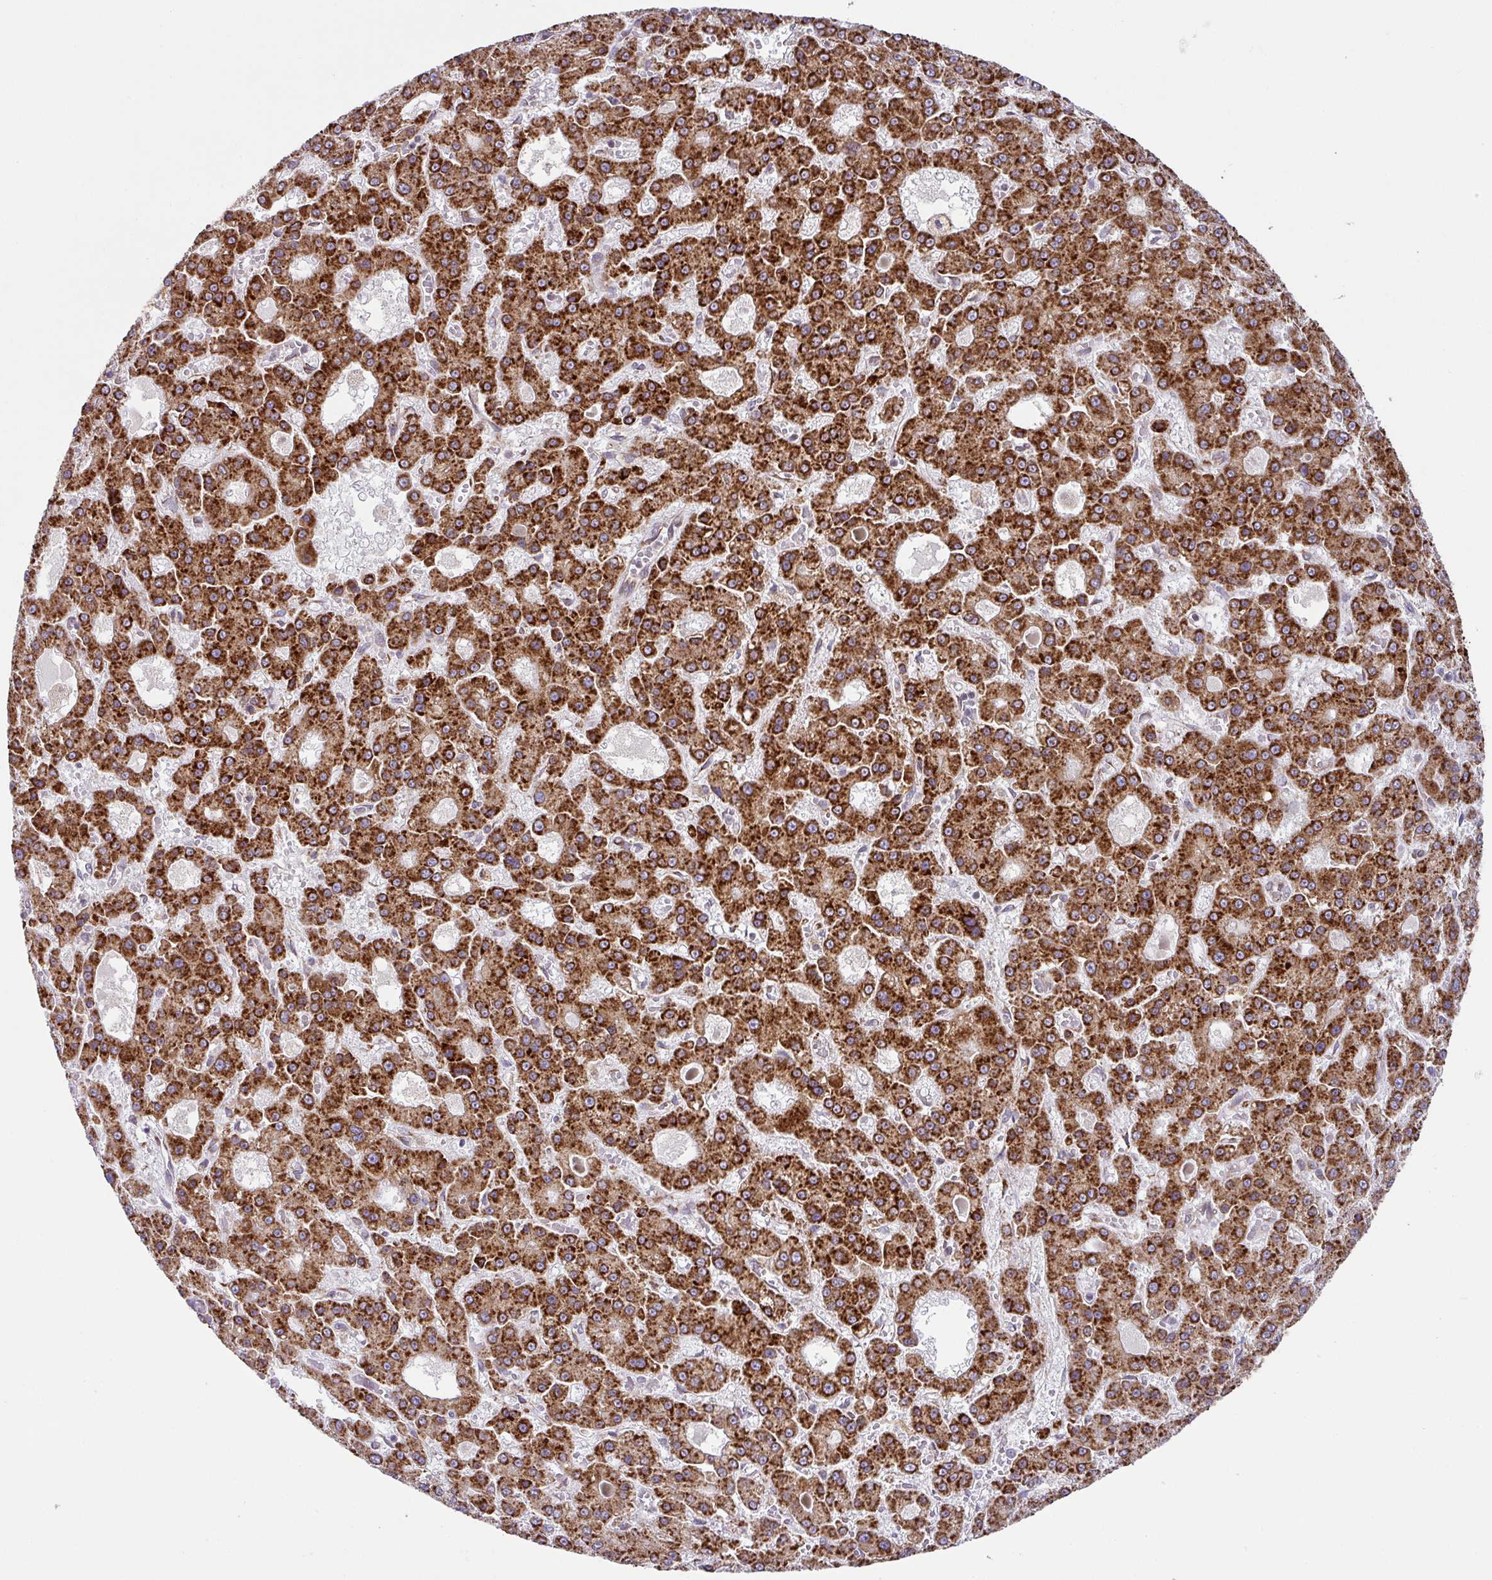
{"staining": {"intensity": "strong", "quantity": ">75%", "location": "cytoplasmic/membranous"}, "tissue": "liver cancer", "cell_type": "Tumor cells", "image_type": "cancer", "snomed": [{"axis": "morphology", "description": "Carcinoma, Hepatocellular, NOS"}, {"axis": "topography", "description": "Liver"}], "caption": "Immunohistochemistry (IHC) of liver hepatocellular carcinoma demonstrates high levels of strong cytoplasmic/membranous positivity in approximately >75% of tumor cells.", "gene": "SLC39A7", "patient": {"sex": "male", "age": 70}}